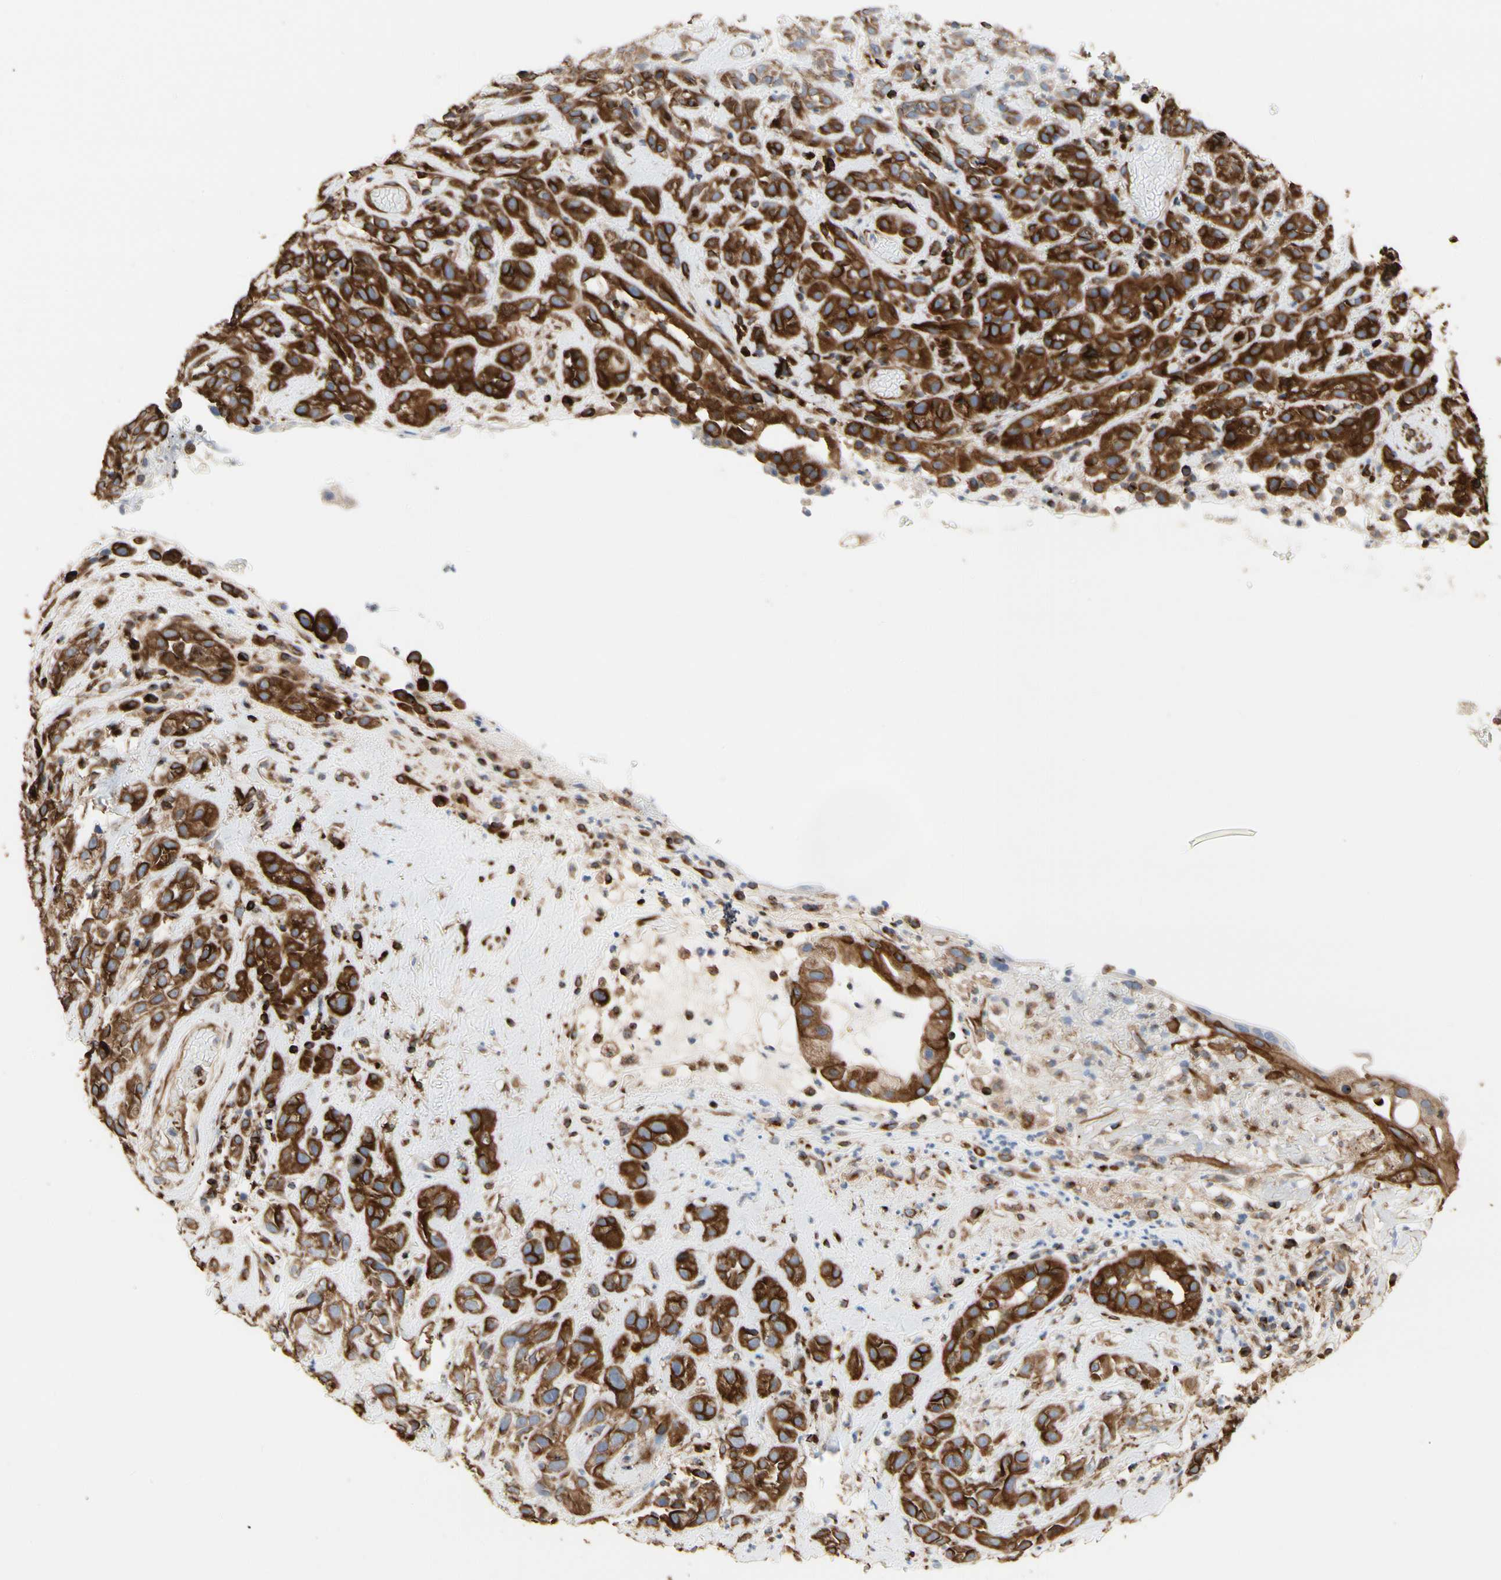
{"staining": {"intensity": "moderate", "quantity": "25%-75%", "location": "cytoplasmic/membranous"}, "tissue": "head and neck cancer", "cell_type": "Tumor cells", "image_type": "cancer", "snomed": [{"axis": "morphology", "description": "Squamous cell carcinoma, NOS"}, {"axis": "topography", "description": "Head-Neck"}], "caption": "Brown immunohistochemical staining in head and neck squamous cell carcinoma shows moderate cytoplasmic/membranous positivity in approximately 25%-75% of tumor cells.", "gene": "TUBA1A", "patient": {"sex": "male", "age": 62}}